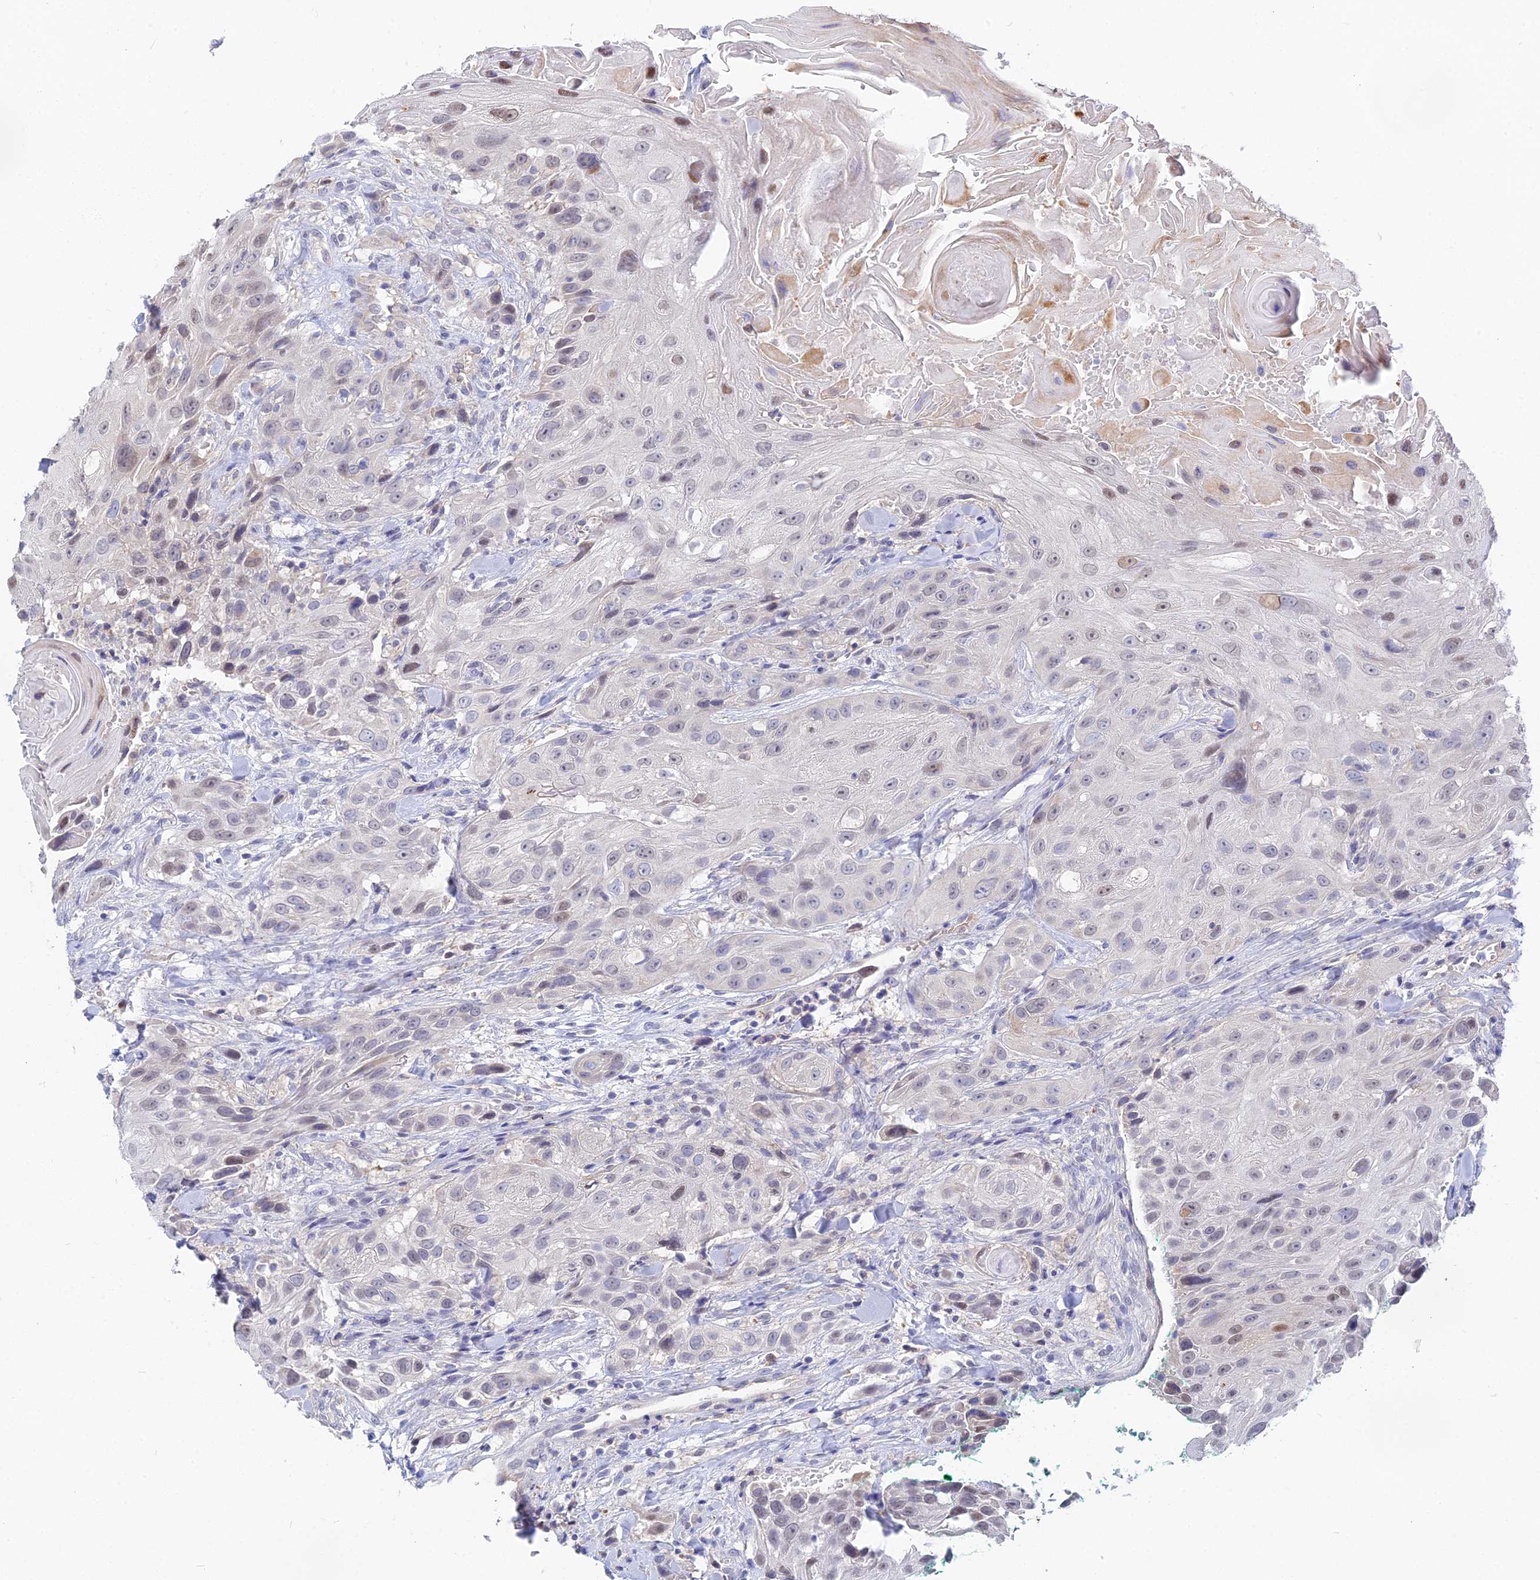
{"staining": {"intensity": "weak", "quantity": "25%-75%", "location": "nuclear"}, "tissue": "head and neck cancer", "cell_type": "Tumor cells", "image_type": "cancer", "snomed": [{"axis": "morphology", "description": "Squamous cell carcinoma, NOS"}, {"axis": "topography", "description": "Head-Neck"}], "caption": "Protein staining reveals weak nuclear positivity in about 25%-75% of tumor cells in head and neck cancer.", "gene": "DNAH14", "patient": {"sex": "male", "age": 81}}